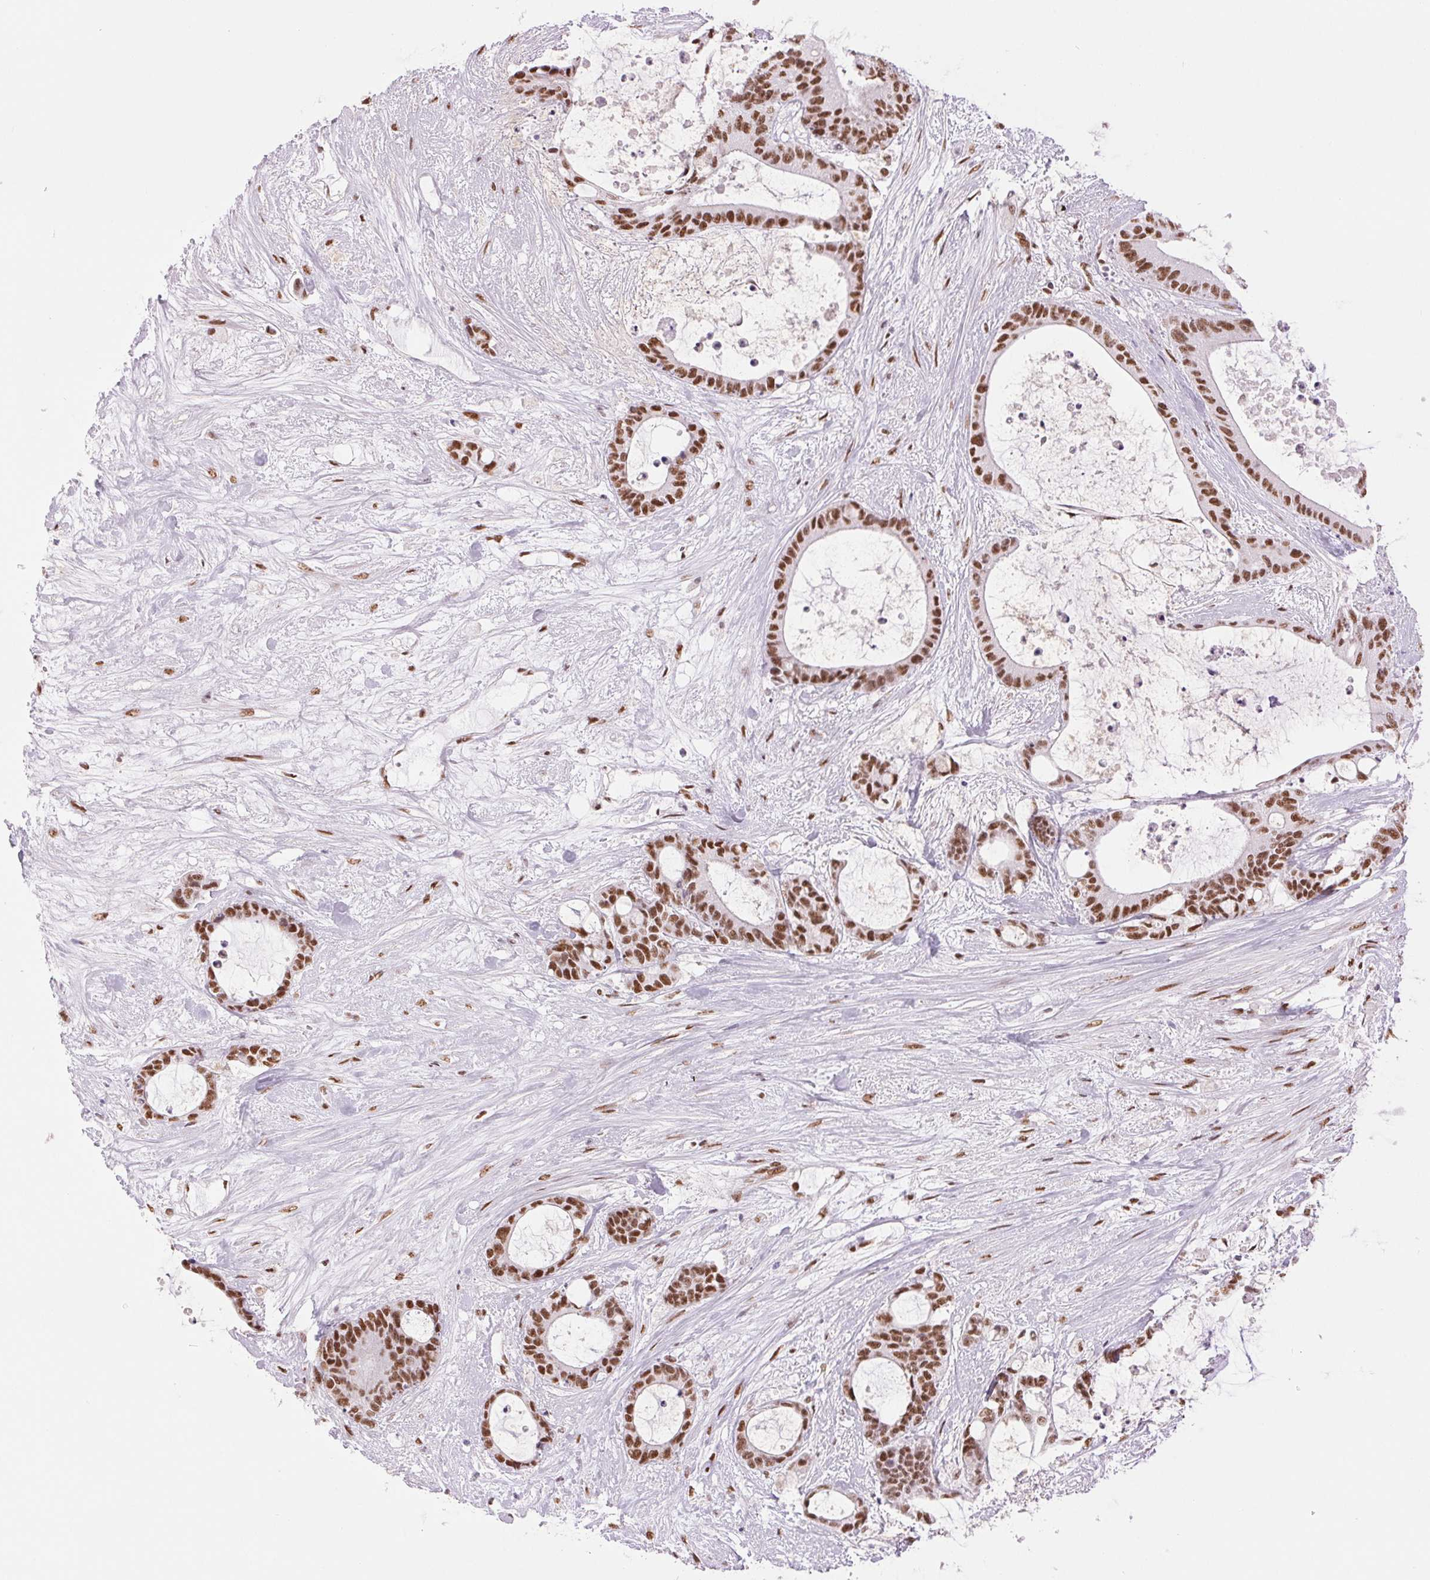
{"staining": {"intensity": "moderate", "quantity": ">75%", "location": "nuclear"}, "tissue": "liver cancer", "cell_type": "Tumor cells", "image_type": "cancer", "snomed": [{"axis": "morphology", "description": "Normal tissue, NOS"}, {"axis": "morphology", "description": "Cholangiocarcinoma"}, {"axis": "topography", "description": "Liver"}, {"axis": "topography", "description": "Peripheral nerve tissue"}], "caption": "Liver cancer was stained to show a protein in brown. There is medium levels of moderate nuclear positivity in about >75% of tumor cells. The staining was performed using DAB, with brown indicating positive protein expression. Nuclei are stained blue with hematoxylin.", "gene": "ZFR2", "patient": {"sex": "female", "age": 73}}